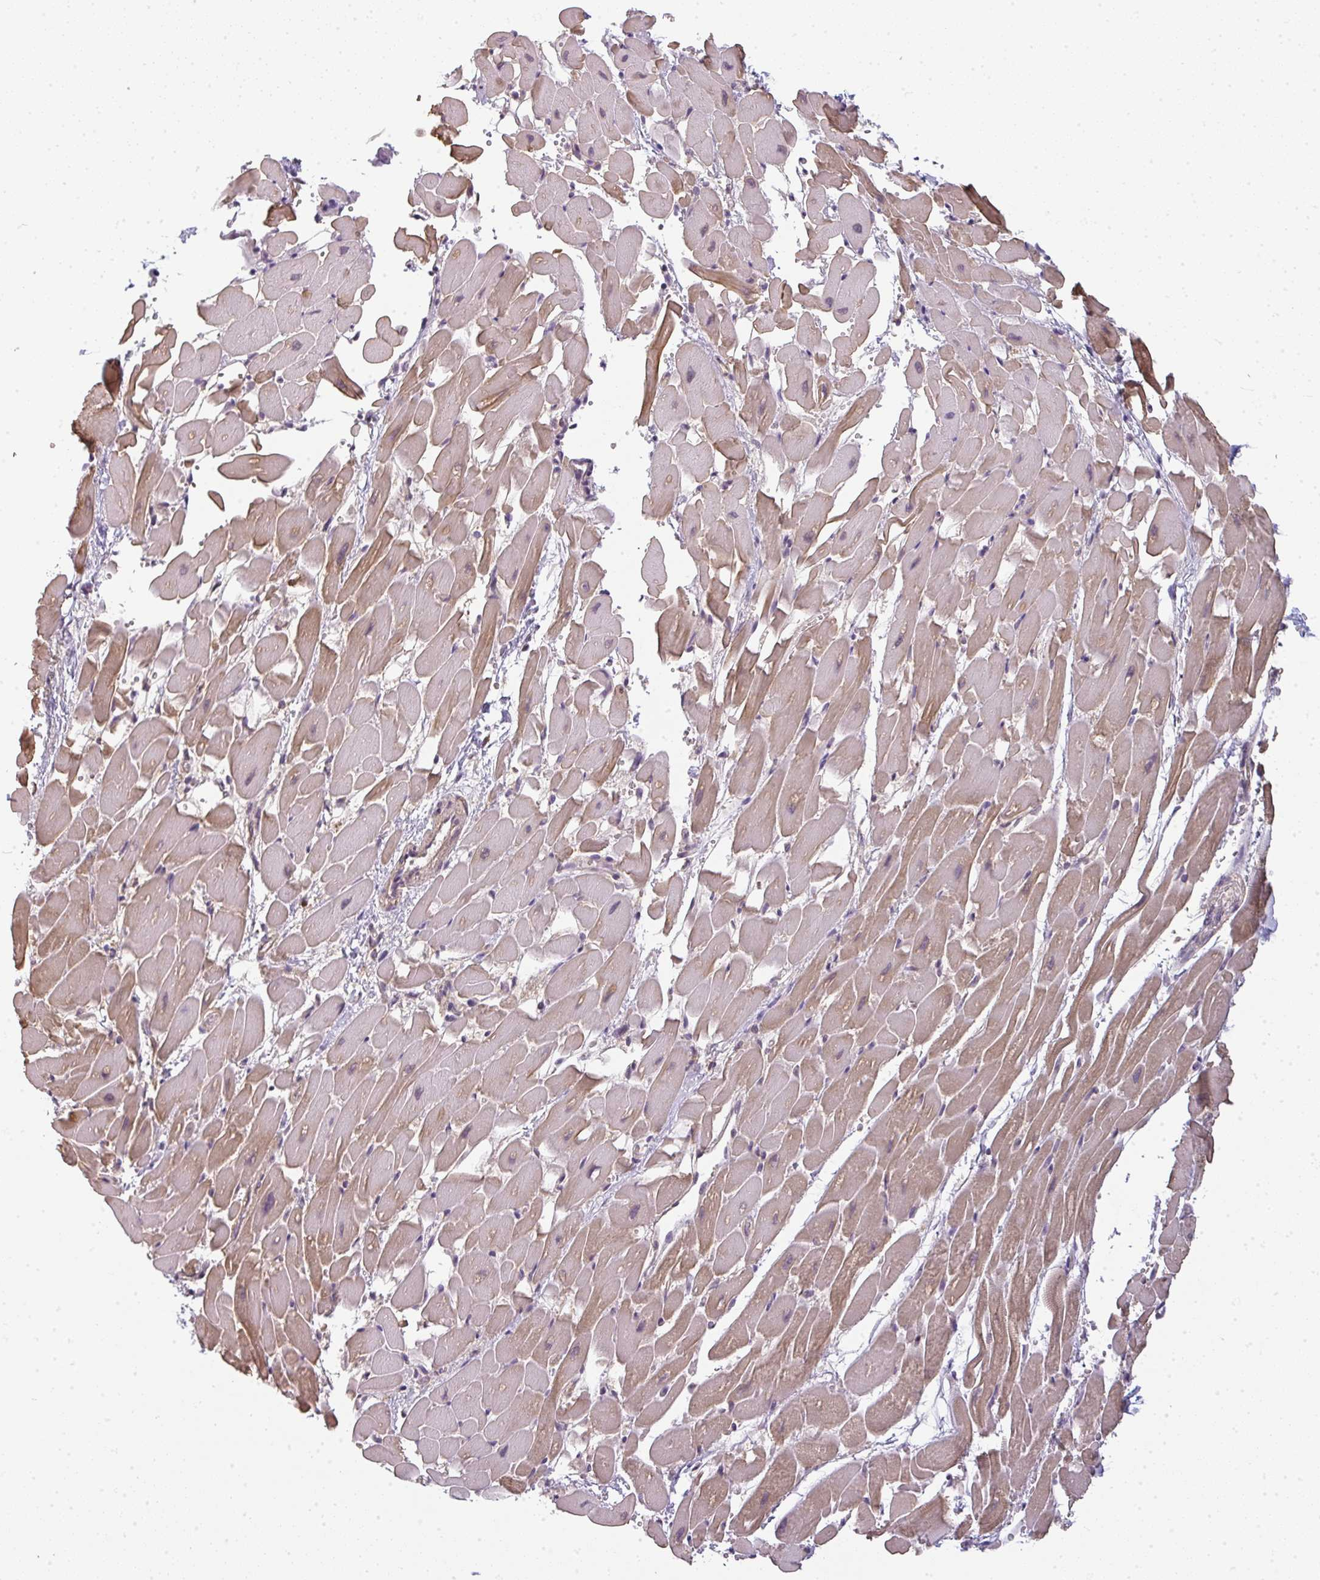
{"staining": {"intensity": "moderate", "quantity": ">75%", "location": "cytoplasmic/membranous"}, "tissue": "heart muscle", "cell_type": "Cardiomyocytes", "image_type": "normal", "snomed": [{"axis": "morphology", "description": "Normal tissue, NOS"}, {"axis": "topography", "description": "Heart"}], "caption": "Immunohistochemistry (IHC) photomicrograph of unremarkable heart muscle: human heart muscle stained using immunohistochemistry (IHC) displays medium levels of moderate protein expression localized specifically in the cytoplasmic/membranous of cardiomyocytes, appearing as a cytoplasmic/membranous brown color.", "gene": "CXCR1", "patient": {"sex": "male", "age": 37}}